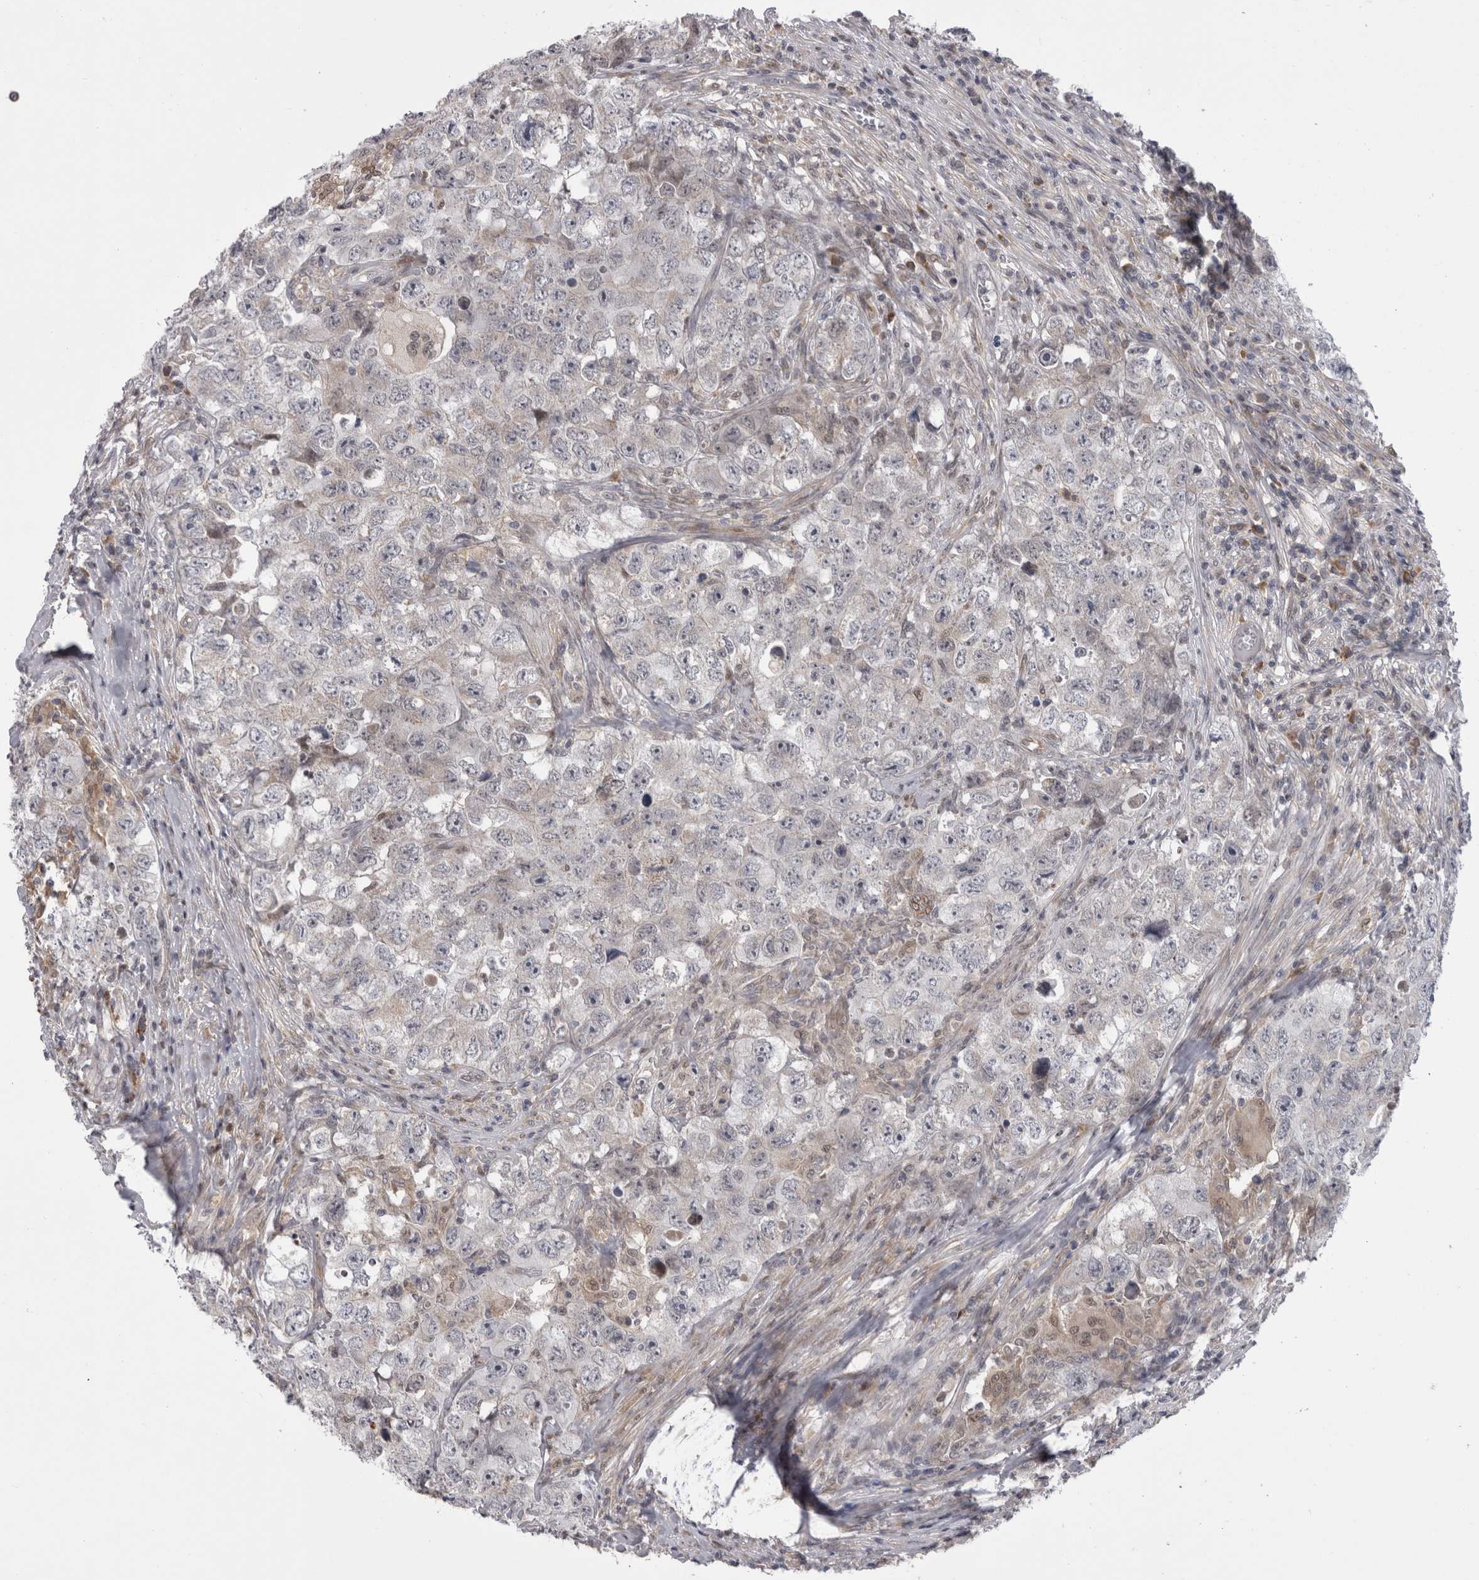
{"staining": {"intensity": "negative", "quantity": "none", "location": "none"}, "tissue": "testis cancer", "cell_type": "Tumor cells", "image_type": "cancer", "snomed": [{"axis": "morphology", "description": "Seminoma, NOS"}, {"axis": "morphology", "description": "Carcinoma, Embryonal, NOS"}, {"axis": "topography", "description": "Testis"}], "caption": "The histopathology image shows no significant positivity in tumor cells of testis cancer. The staining was performed using DAB (3,3'-diaminobenzidine) to visualize the protein expression in brown, while the nuclei were stained in blue with hematoxylin (Magnification: 20x).", "gene": "CHIC2", "patient": {"sex": "male", "age": 43}}